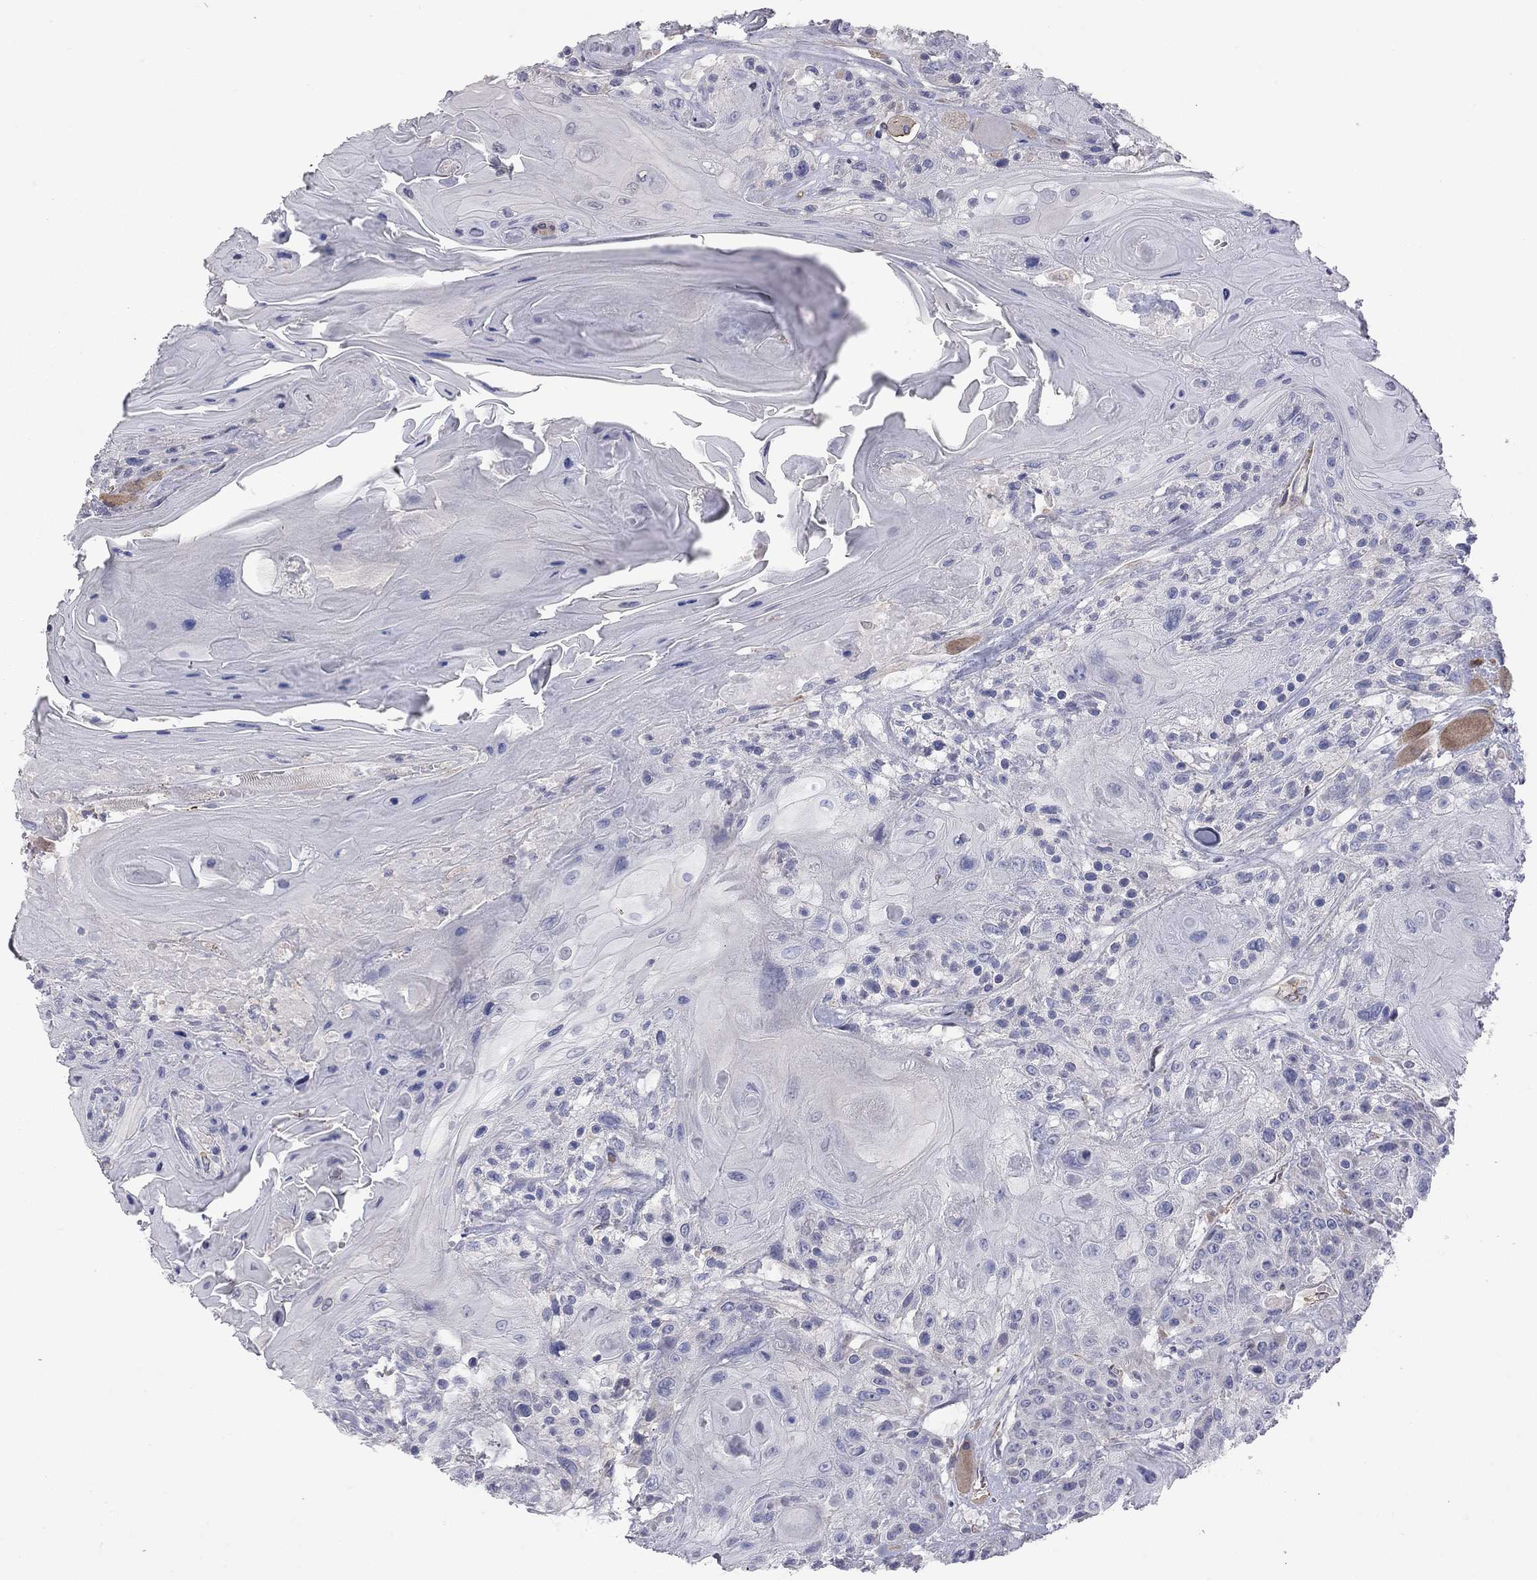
{"staining": {"intensity": "negative", "quantity": "none", "location": "none"}, "tissue": "head and neck cancer", "cell_type": "Tumor cells", "image_type": "cancer", "snomed": [{"axis": "morphology", "description": "Squamous cell carcinoma, NOS"}, {"axis": "topography", "description": "Head-Neck"}], "caption": "Tumor cells are negative for protein expression in human head and neck cancer. (DAB immunohistochemistry, high magnification).", "gene": "GPRC5B", "patient": {"sex": "female", "age": 59}}